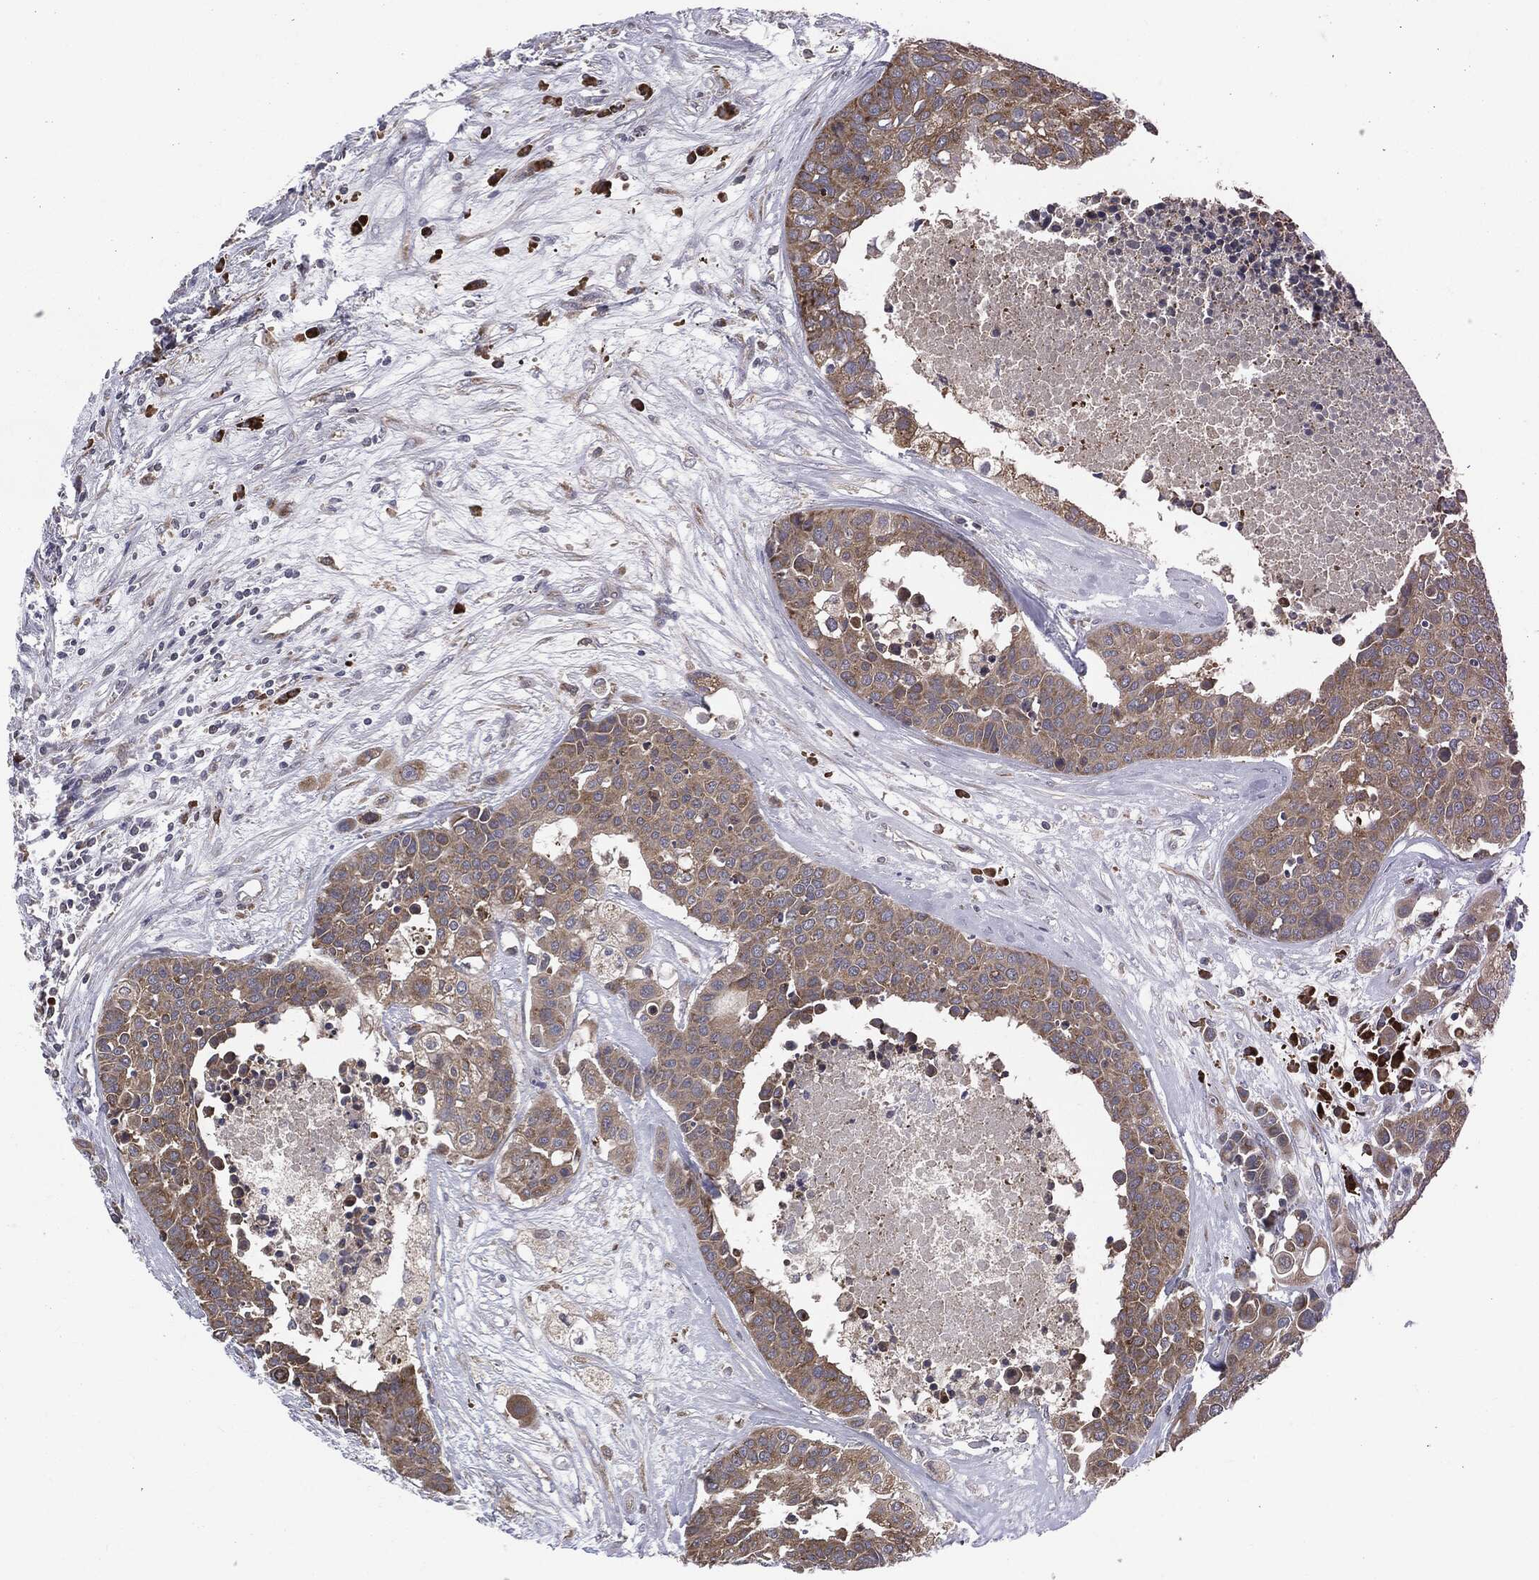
{"staining": {"intensity": "weak", "quantity": ">75%", "location": "cytoplasmic/membranous"}, "tissue": "carcinoid", "cell_type": "Tumor cells", "image_type": "cancer", "snomed": [{"axis": "morphology", "description": "Carcinoid, malignant, NOS"}, {"axis": "topography", "description": "Colon"}], "caption": "This photomicrograph displays immunohistochemistry (IHC) staining of malignant carcinoid, with low weak cytoplasmic/membranous expression in about >75% of tumor cells.", "gene": "PRDX4", "patient": {"sex": "male", "age": 81}}